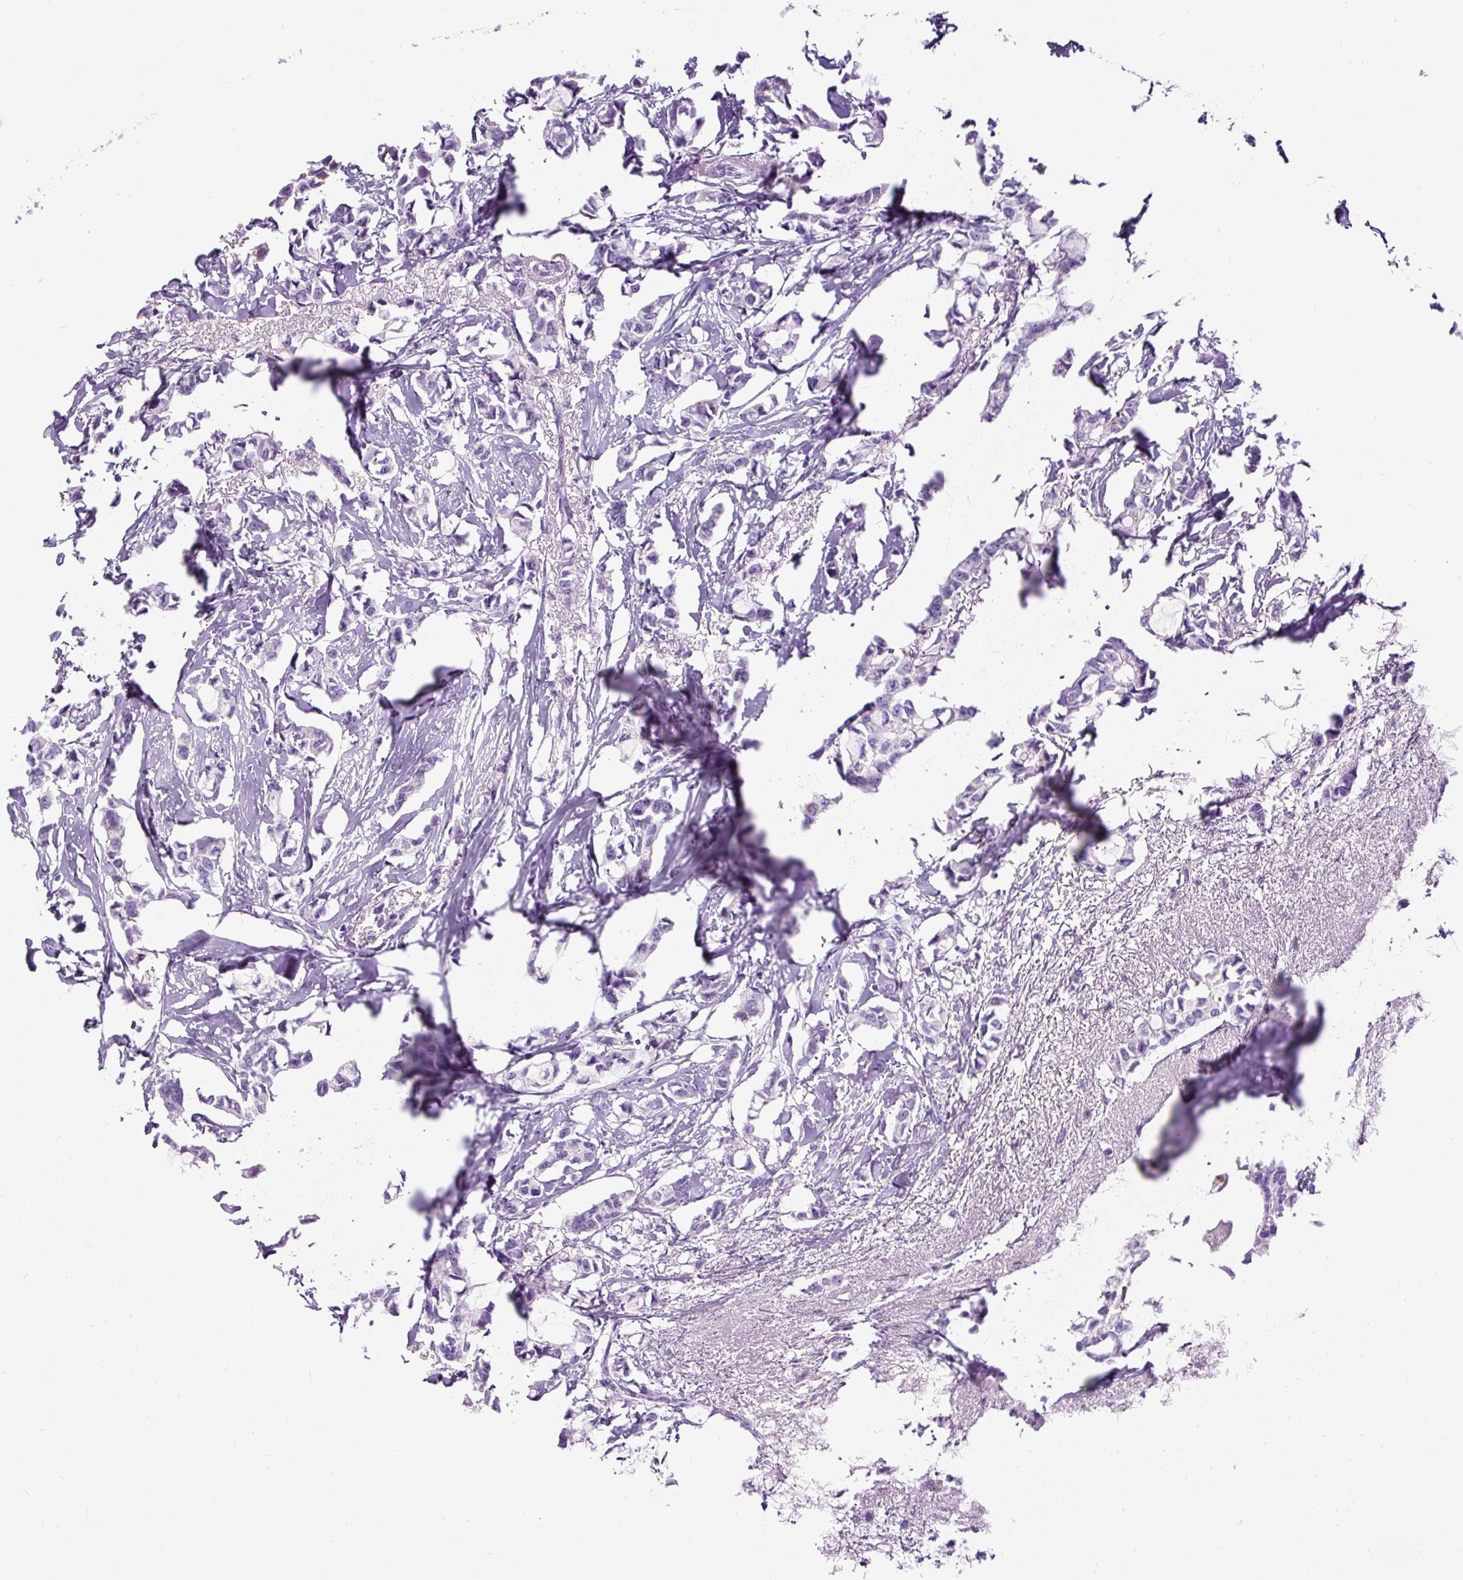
{"staining": {"intensity": "weak", "quantity": "<25%", "location": "cytoplasmic/membranous"}, "tissue": "breast cancer", "cell_type": "Tumor cells", "image_type": "cancer", "snomed": [{"axis": "morphology", "description": "Duct carcinoma"}, {"axis": "topography", "description": "Breast"}], "caption": "There is no significant expression in tumor cells of breast infiltrating ductal carcinoma. (DAB (3,3'-diaminobenzidine) immunohistochemistry (IHC) with hematoxylin counter stain).", "gene": "PDIA2", "patient": {"sex": "female", "age": 73}}